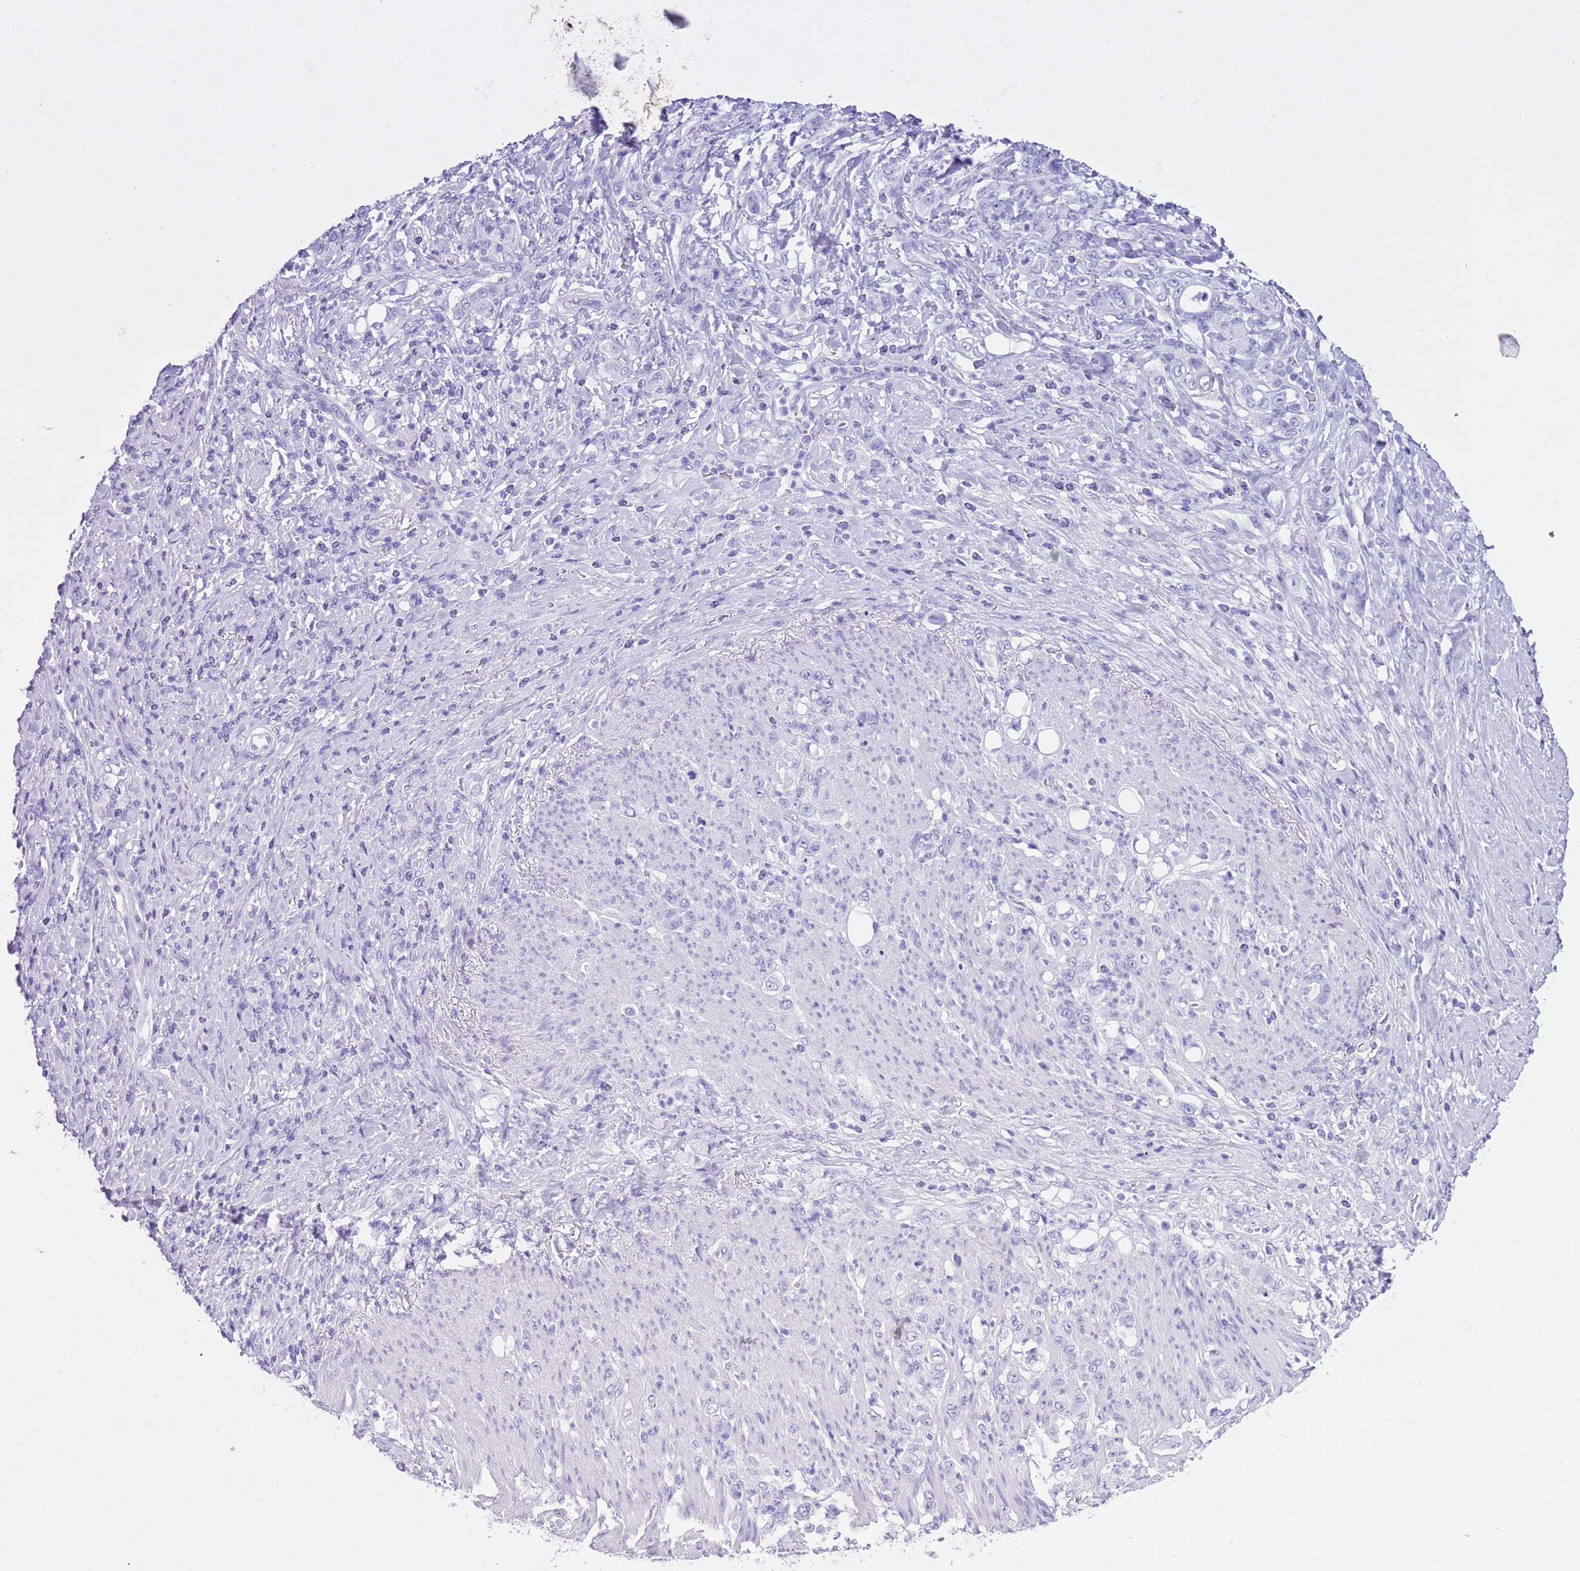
{"staining": {"intensity": "negative", "quantity": "none", "location": "none"}, "tissue": "stomach cancer", "cell_type": "Tumor cells", "image_type": "cancer", "snomed": [{"axis": "morphology", "description": "Normal tissue, NOS"}, {"axis": "morphology", "description": "Adenocarcinoma, NOS"}, {"axis": "topography", "description": "Stomach"}], "caption": "This micrograph is of stomach cancer (adenocarcinoma) stained with immunohistochemistry (IHC) to label a protein in brown with the nuclei are counter-stained blue. There is no staining in tumor cells.", "gene": "TMEM185B", "patient": {"sex": "female", "age": 79}}